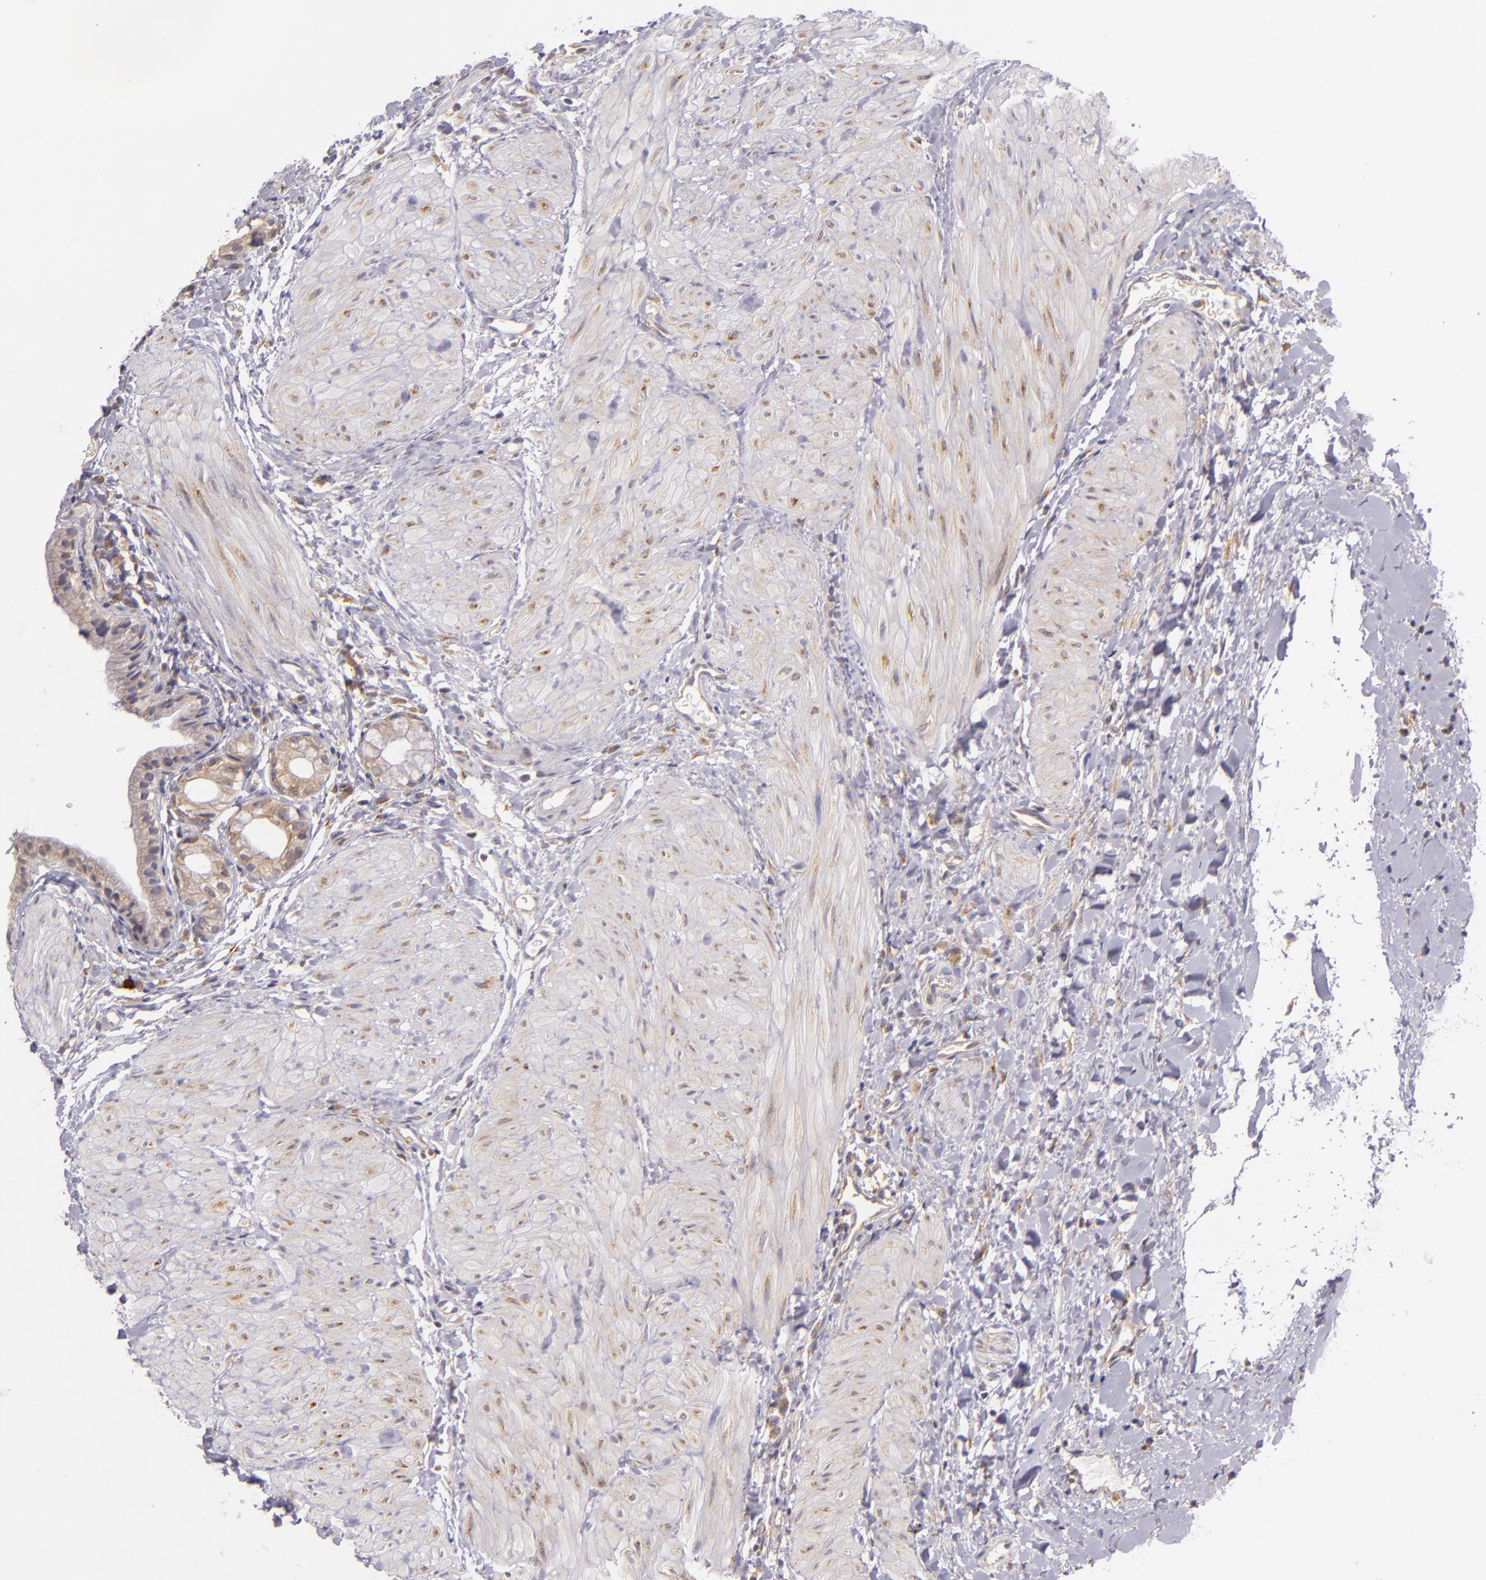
{"staining": {"intensity": "moderate", "quantity": ">75%", "location": "cytoplasmic/membranous"}, "tissue": "gallbladder", "cell_type": "Glandular cells", "image_type": "normal", "snomed": [{"axis": "morphology", "description": "Normal tissue, NOS"}, {"axis": "morphology", "description": "Inflammation, NOS"}, {"axis": "topography", "description": "Gallbladder"}], "caption": "Brown immunohistochemical staining in unremarkable human gallbladder demonstrates moderate cytoplasmic/membranous staining in about >75% of glandular cells.", "gene": "UPF3B", "patient": {"sex": "male", "age": 66}}